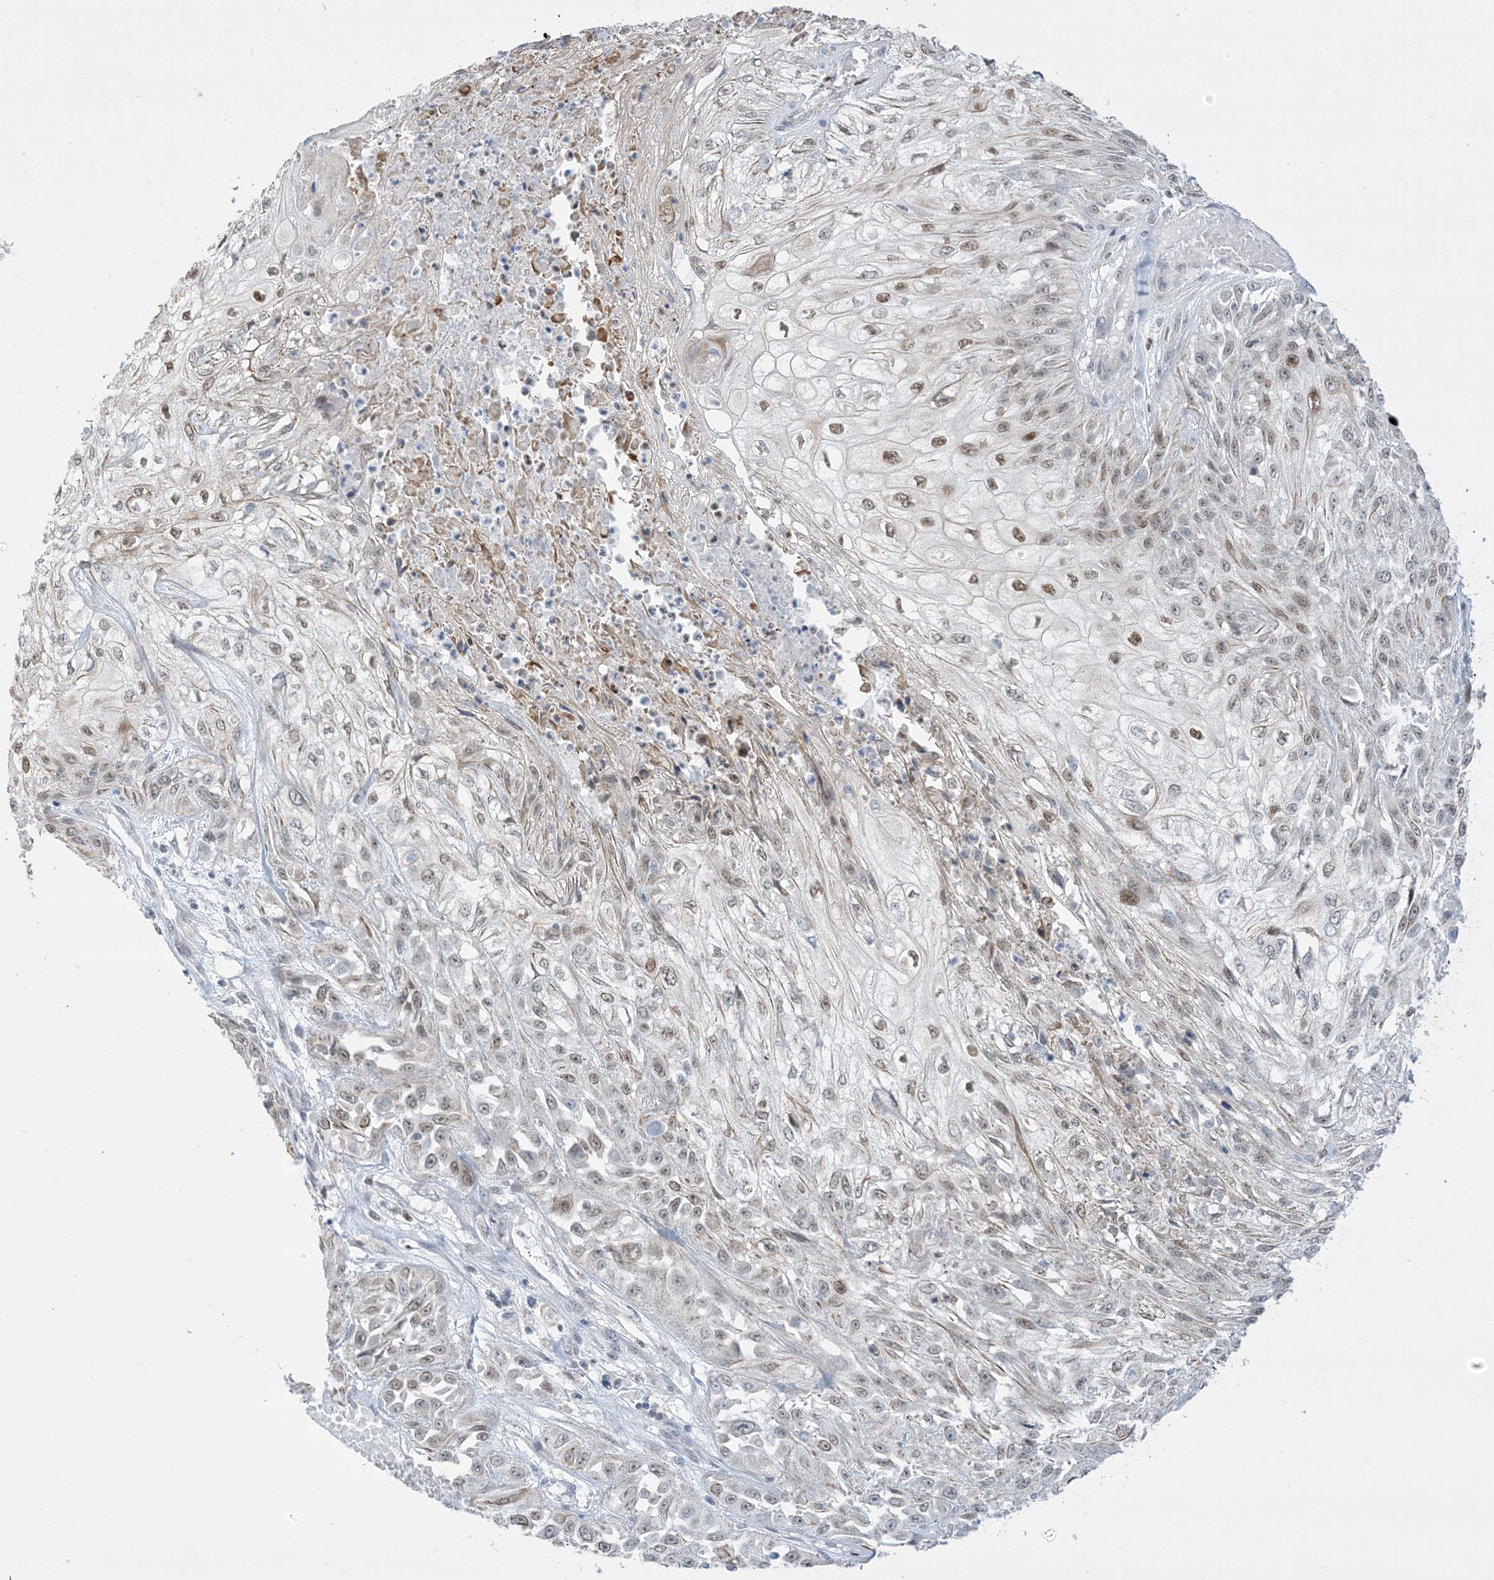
{"staining": {"intensity": "moderate", "quantity": "<25%", "location": "nuclear"}, "tissue": "skin cancer", "cell_type": "Tumor cells", "image_type": "cancer", "snomed": [{"axis": "morphology", "description": "Squamous cell carcinoma, NOS"}, {"axis": "morphology", "description": "Squamous cell carcinoma, metastatic, NOS"}, {"axis": "topography", "description": "Skin"}, {"axis": "topography", "description": "Lymph node"}], "caption": "Tumor cells reveal low levels of moderate nuclear expression in approximately <25% of cells in squamous cell carcinoma (skin).", "gene": "TFPT", "patient": {"sex": "male", "age": 75}}